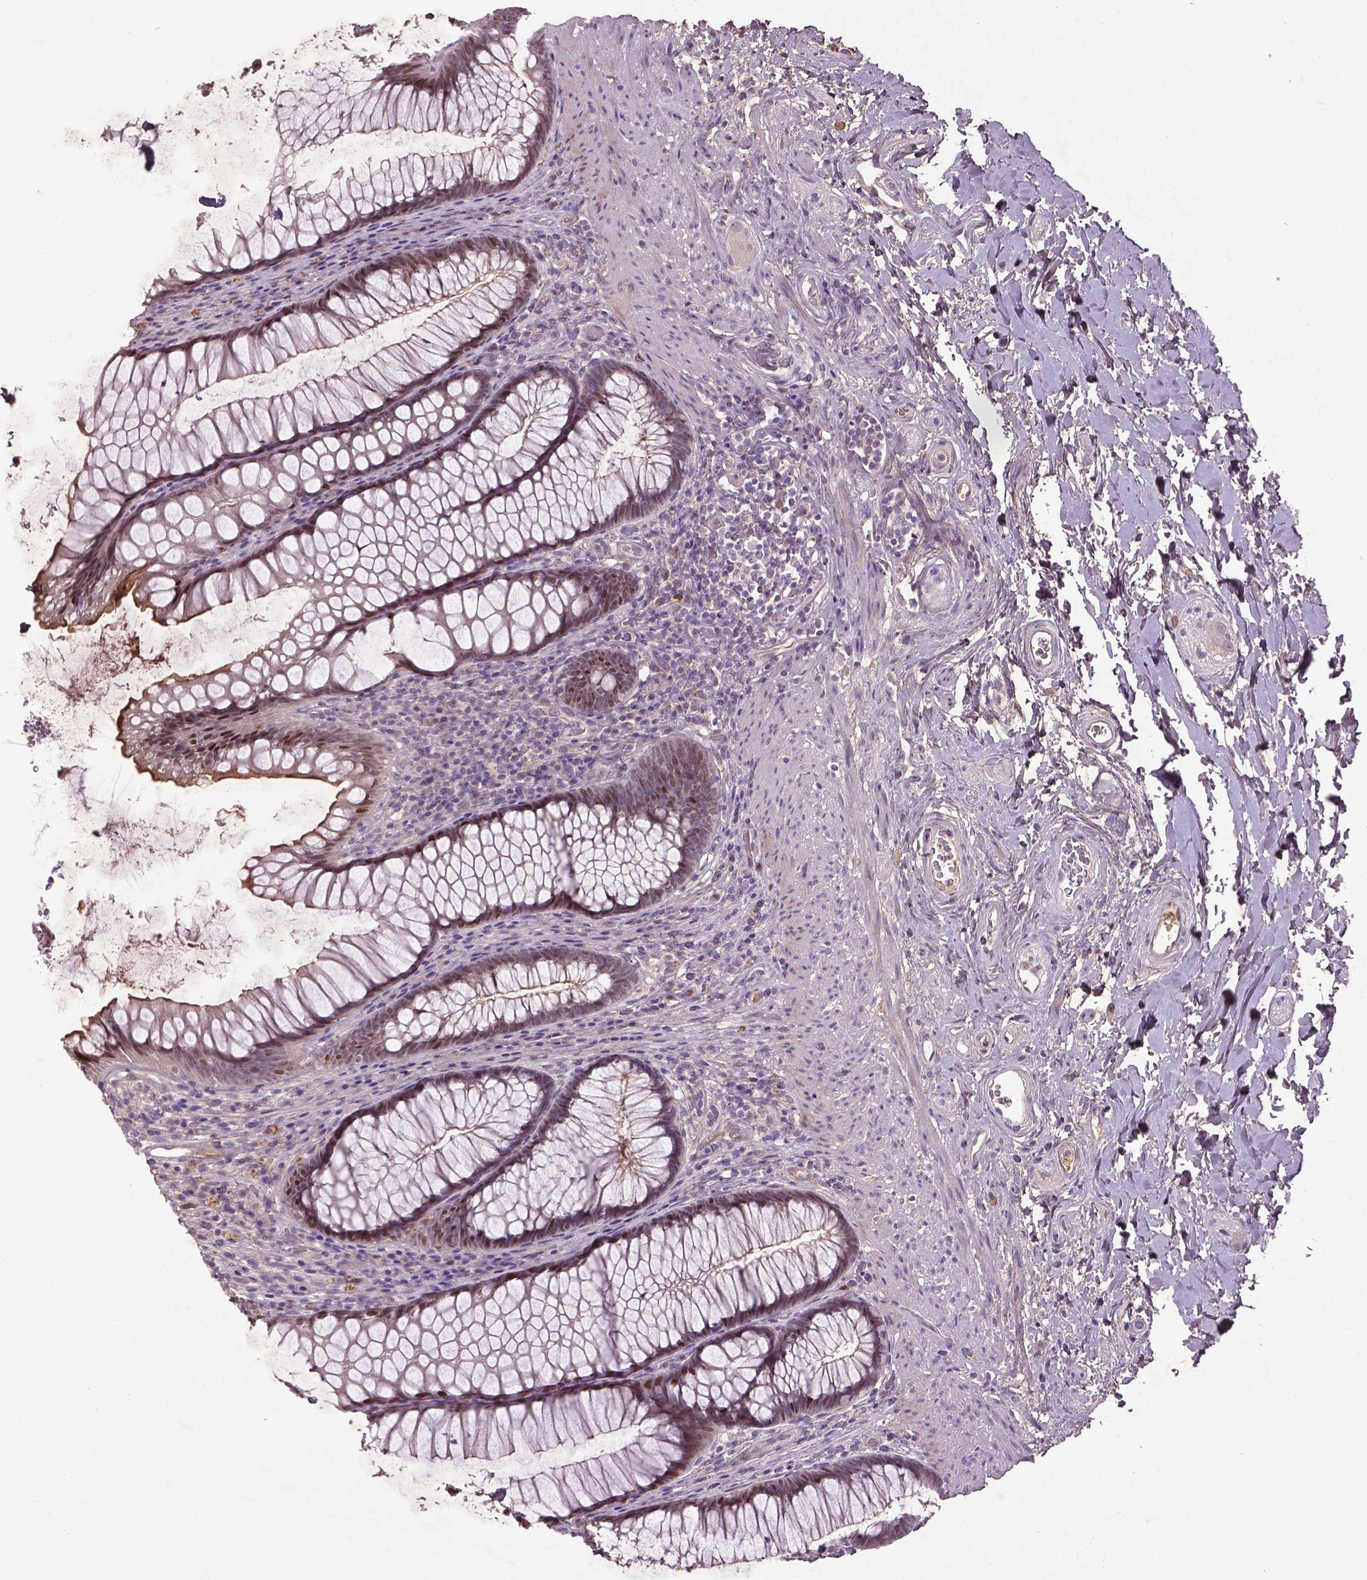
{"staining": {"intensity": "moderate", "quantity": "25%-75%", "location": "nuclear"}, "tissue": "rectum", "cell_type": "Glandular cells", "image_type": "normal", "snomed": [{"axis": "morphology", "description": "Normal tissue, NOS"}, {"axis": "topography", "description": "Smooth muscle"}, {"axis": "topography", "description": "Rectum"}], "caption": "Immunohistochemistry of unremarkable rectum displays medium levels of moderate nuclear expression in about 25%-75% of glandular cells.", "gene": "SOX17", "patient": {"sex": "male", "age": 53}}